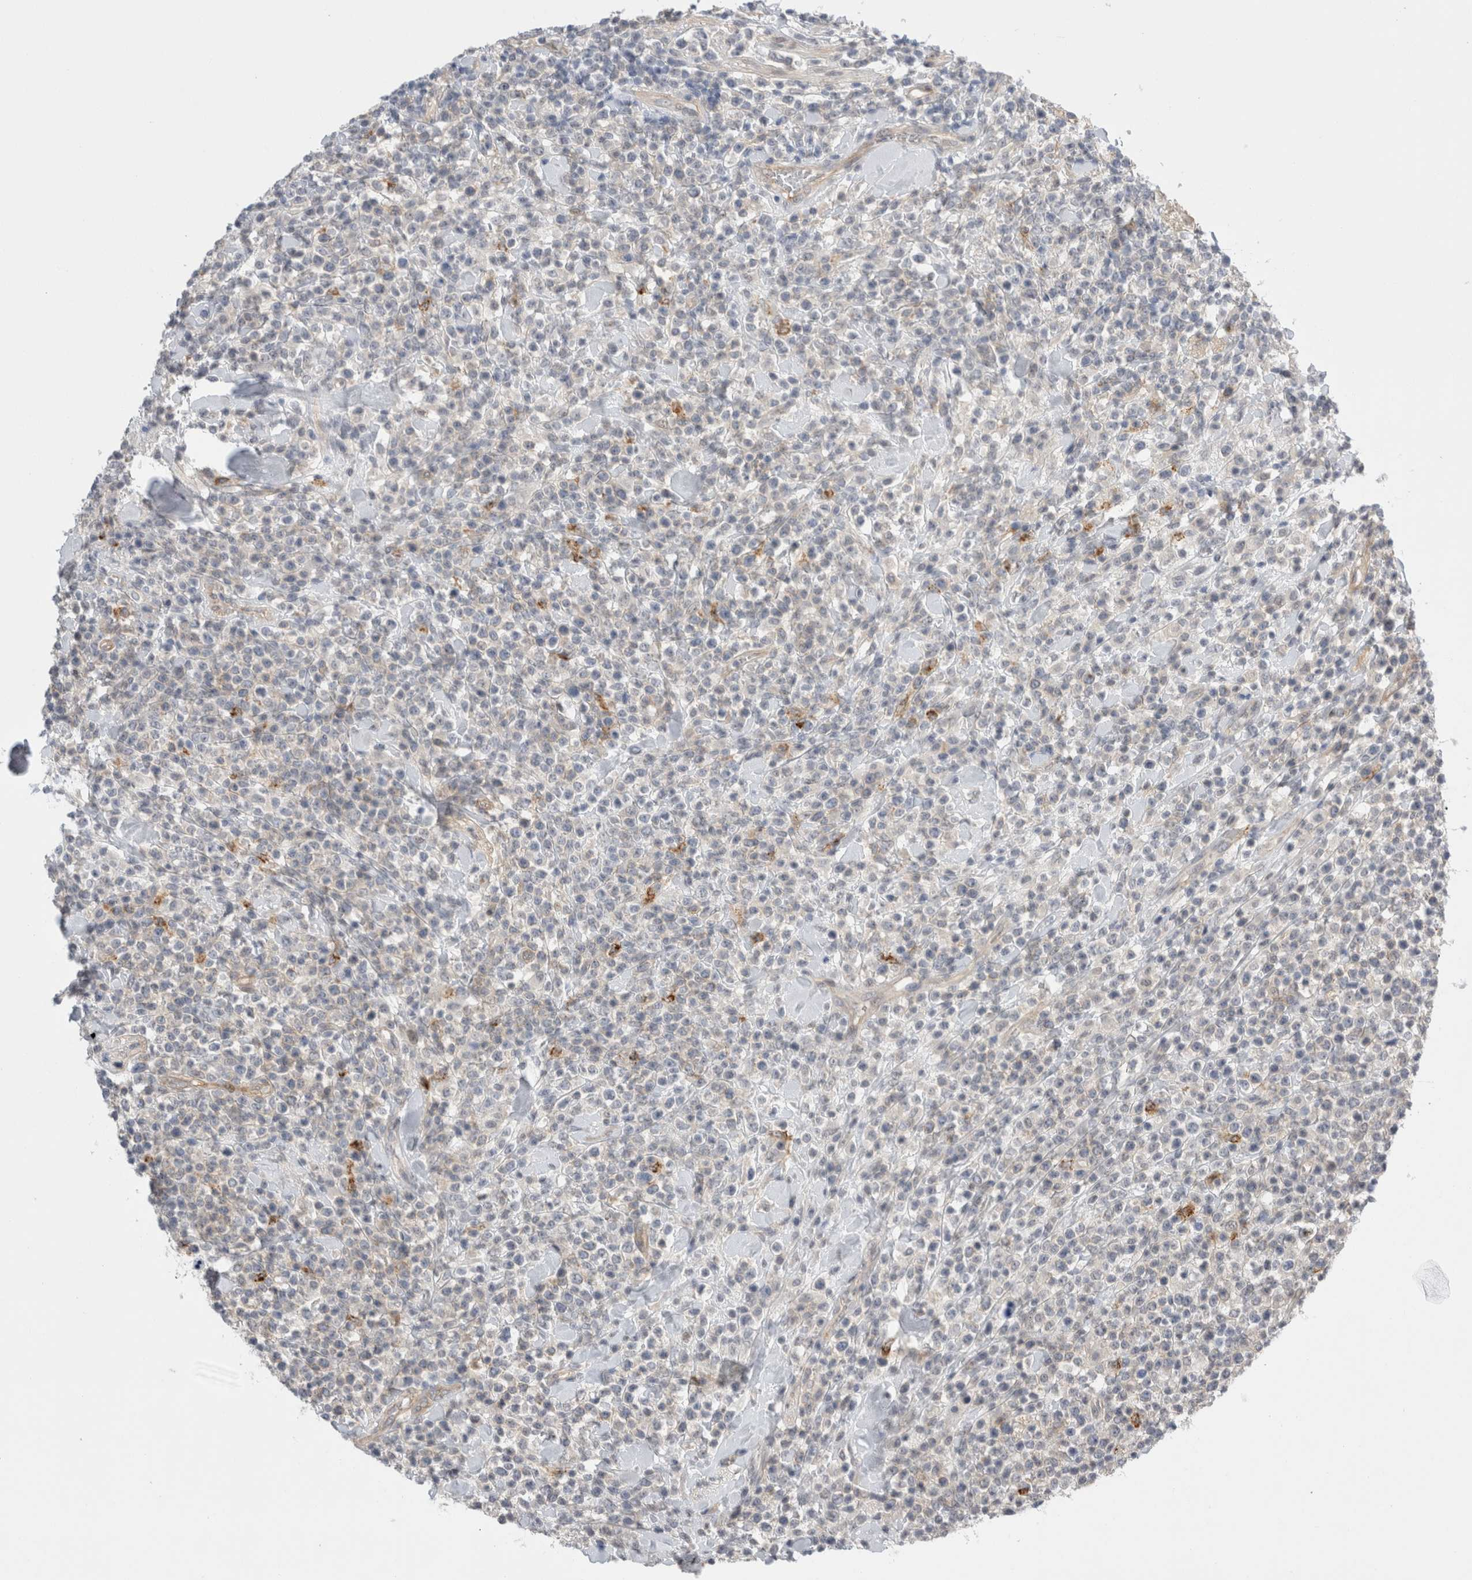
{"staining": {"intensity": "negative", "quantity": "none", "location": "none"}, "tissue": "lymphoma", "cell_type": "Tumor cells", "image_type": "cancer", "snomed": [{"axis": "morphology", "description": "Malignant lymphoma, non-Hodgkin's type, High grade"}, {"axis": "topography", "description": "Colon"}], "caption": "Immunohistochemical staining of human lymphoma reveals no significant positivity in tumor cells.", "gene": "VANGL1", "patient": {"sex": "female", "age": 53}}